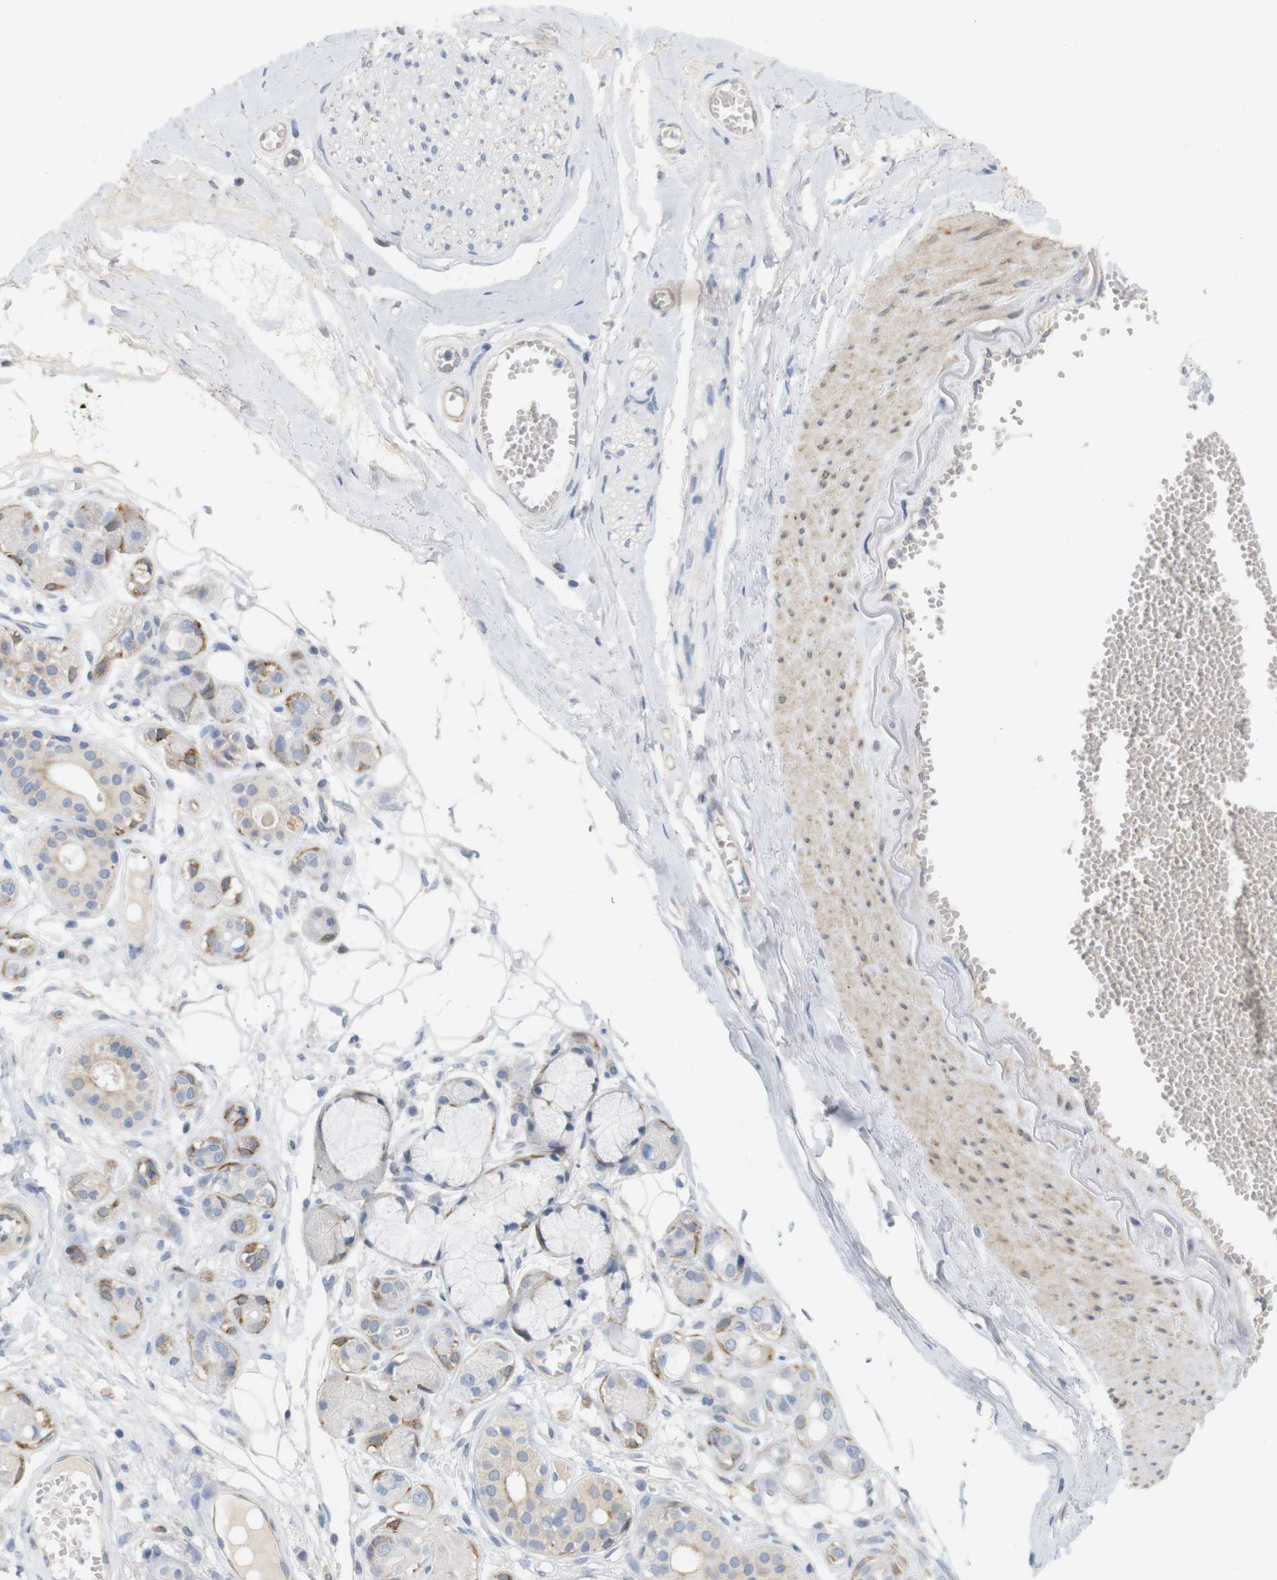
{"staining": {"intensity": "negative", "quantity": "none", "location": "none"}, "tissue": "adipose tissue", "cell_type": "Adipocytes", "image_type": "normal", "snomed": [{"axis": "morphology", "description": "Normal tissue, NOS"}, {"axis": "morphology", "description": "Inflammation, NOS"}, {"axis": "topography", "description": "Salivary gland"}, {"axis": "topography", "description": "Peripheral nerve tissue"}], "caption": "DAB immunohistochemical staining of benign adipose tissue demonstrates no significant expression in adipocytes.", "gene": "ITPR1", "patient": {"sex": "female", "age": 75}}